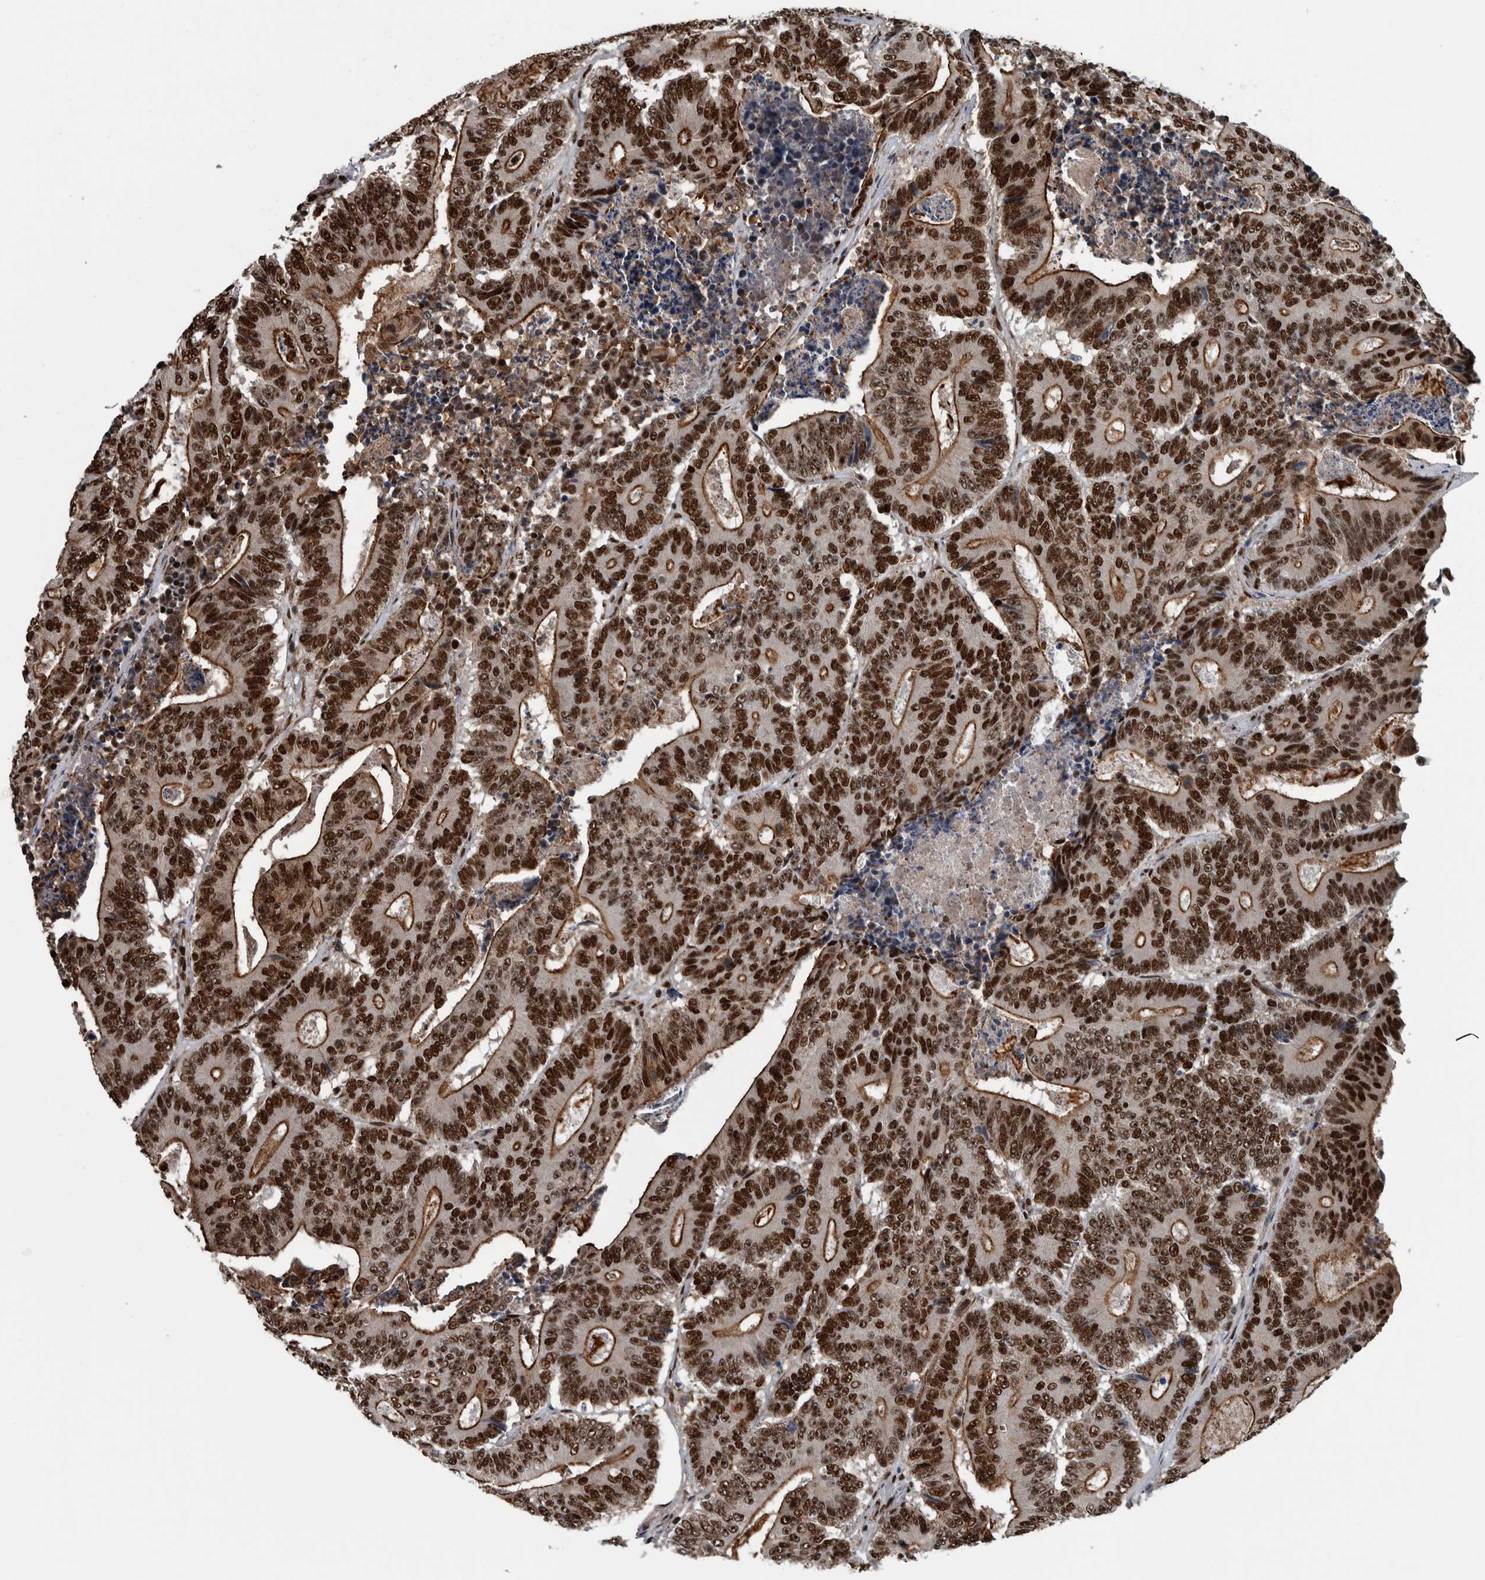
{"staining": {"intensity": "strong", "quantity": ">75%", "location": "cytoplasmic/membranous,nuclear"}, "tissue": "colorectal cancer", "cell_type": "Tumor cells", "image_type": "cancer", "snomed": [{"axis": "morphology", "description": "Adenocarcinoma, NOS"}, {"axis": "topography", "description": "Colon"}], "caption": "Protein staining of adenocarcinoma (colorectal) tissue exhibits strong cytoplasmic/membranous and nuclear staining in approximately >75% of tumor cells.", "gene": "FAM135B", "patient": {"sex": "male", "age": 83}}